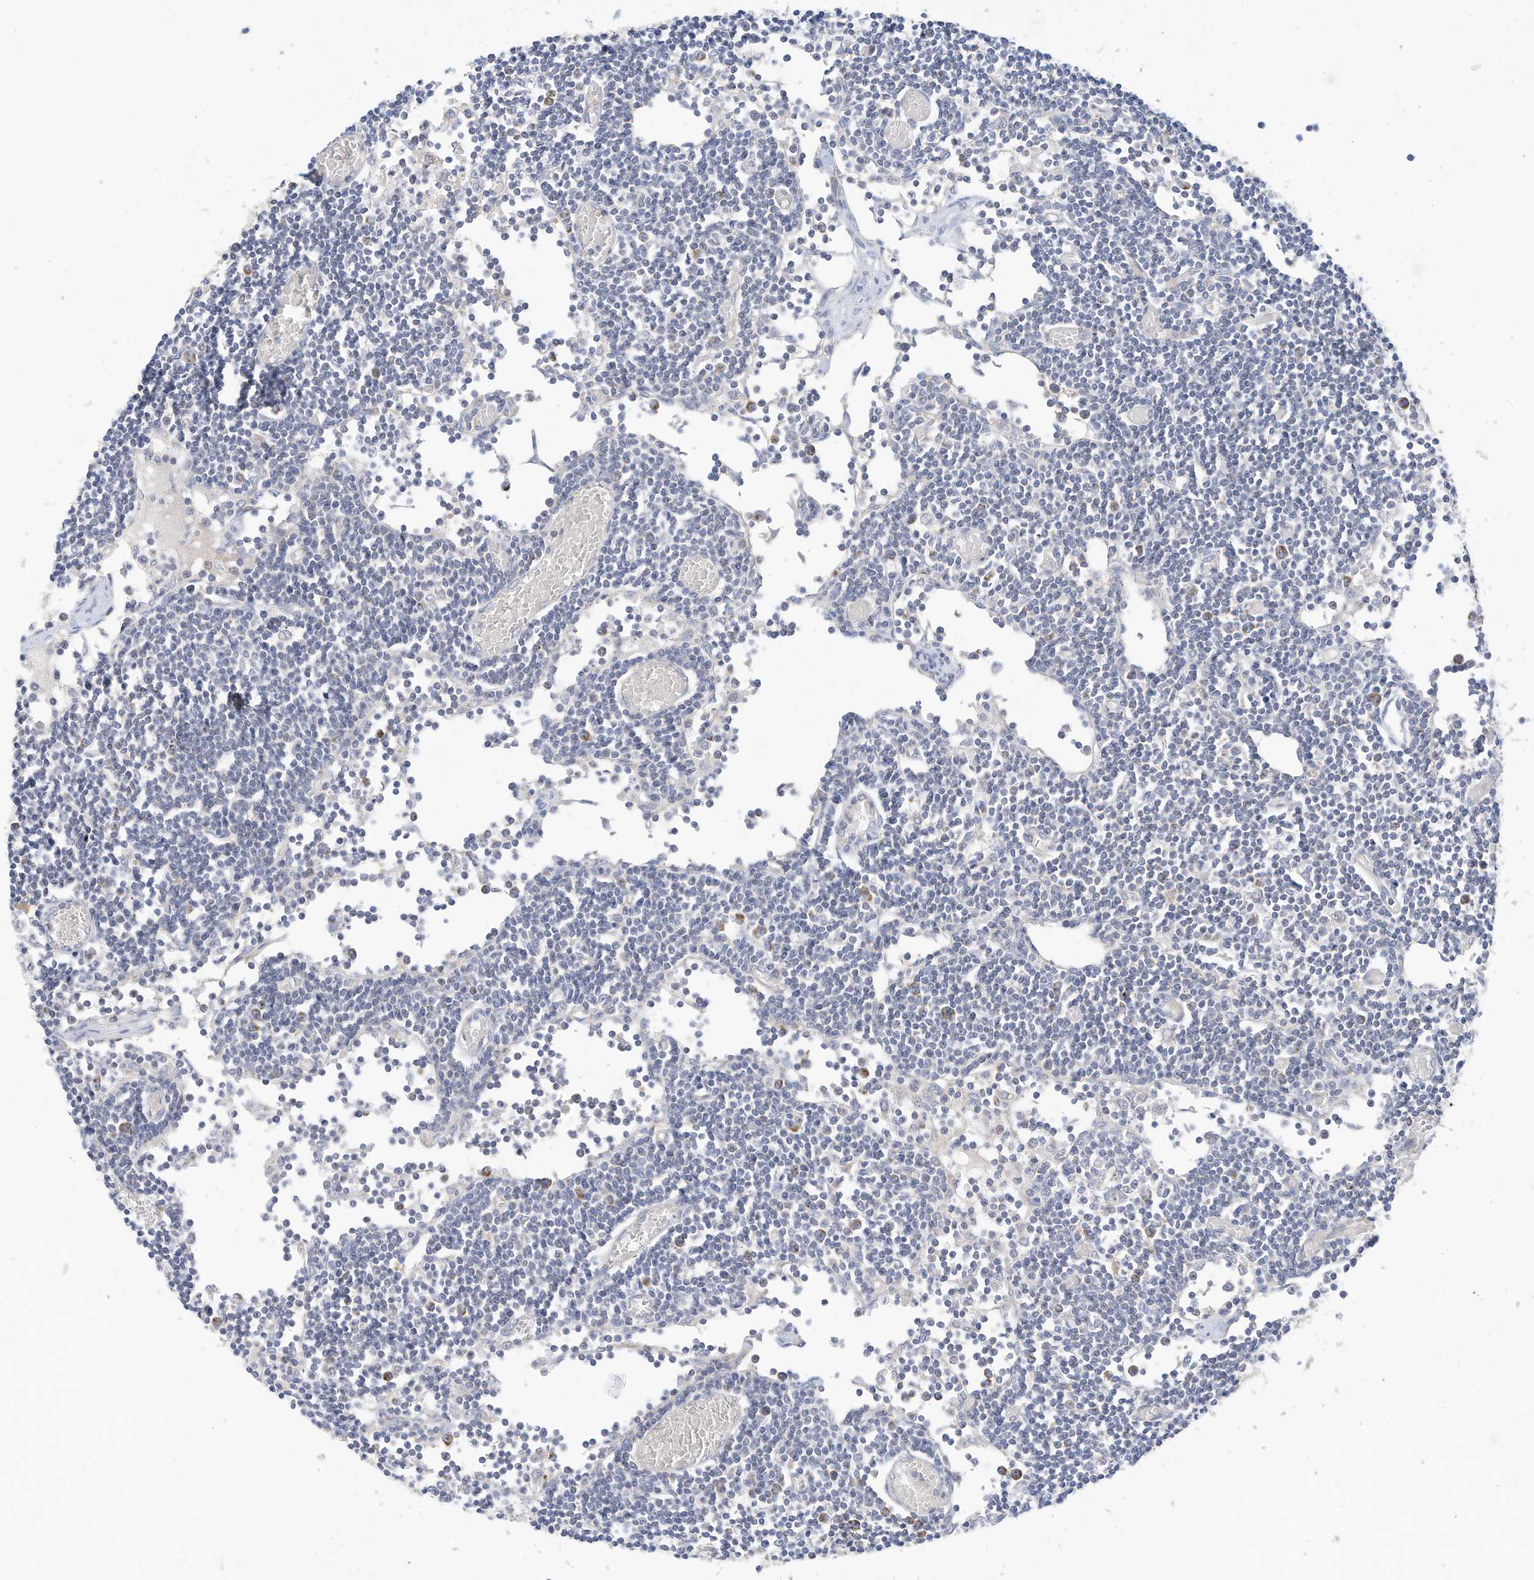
{"staining": {"intensity": "moderate", "quantity": "25%-75%", "location": "cytoplasmic/membranous"}, "tissue": "lymph node", "cell_type": "Germinal center cells", "image_type": "normal", "snomed": [{"axis": "morphology", "description": "Normal tissue, NOS"}, {"axis": "topography", "description": "Lymph node"}], "caption": "Immunohistochemistry (IHC) staining of normal lymph node, which reveals medium levels of moderate cytoplasmic/membranous positivity in approximately 25%-75% of germinal center cells indicating moderate cytoplasmic/membranous protein positivity. The staining was performed using DAB (3,3'-diaminobenzidine) (brown) for protein detection and nuclei were counterstained in hematoxylin (blue).", "gene": "RHOH", "patient": {"sex": "female", "age": 11}}